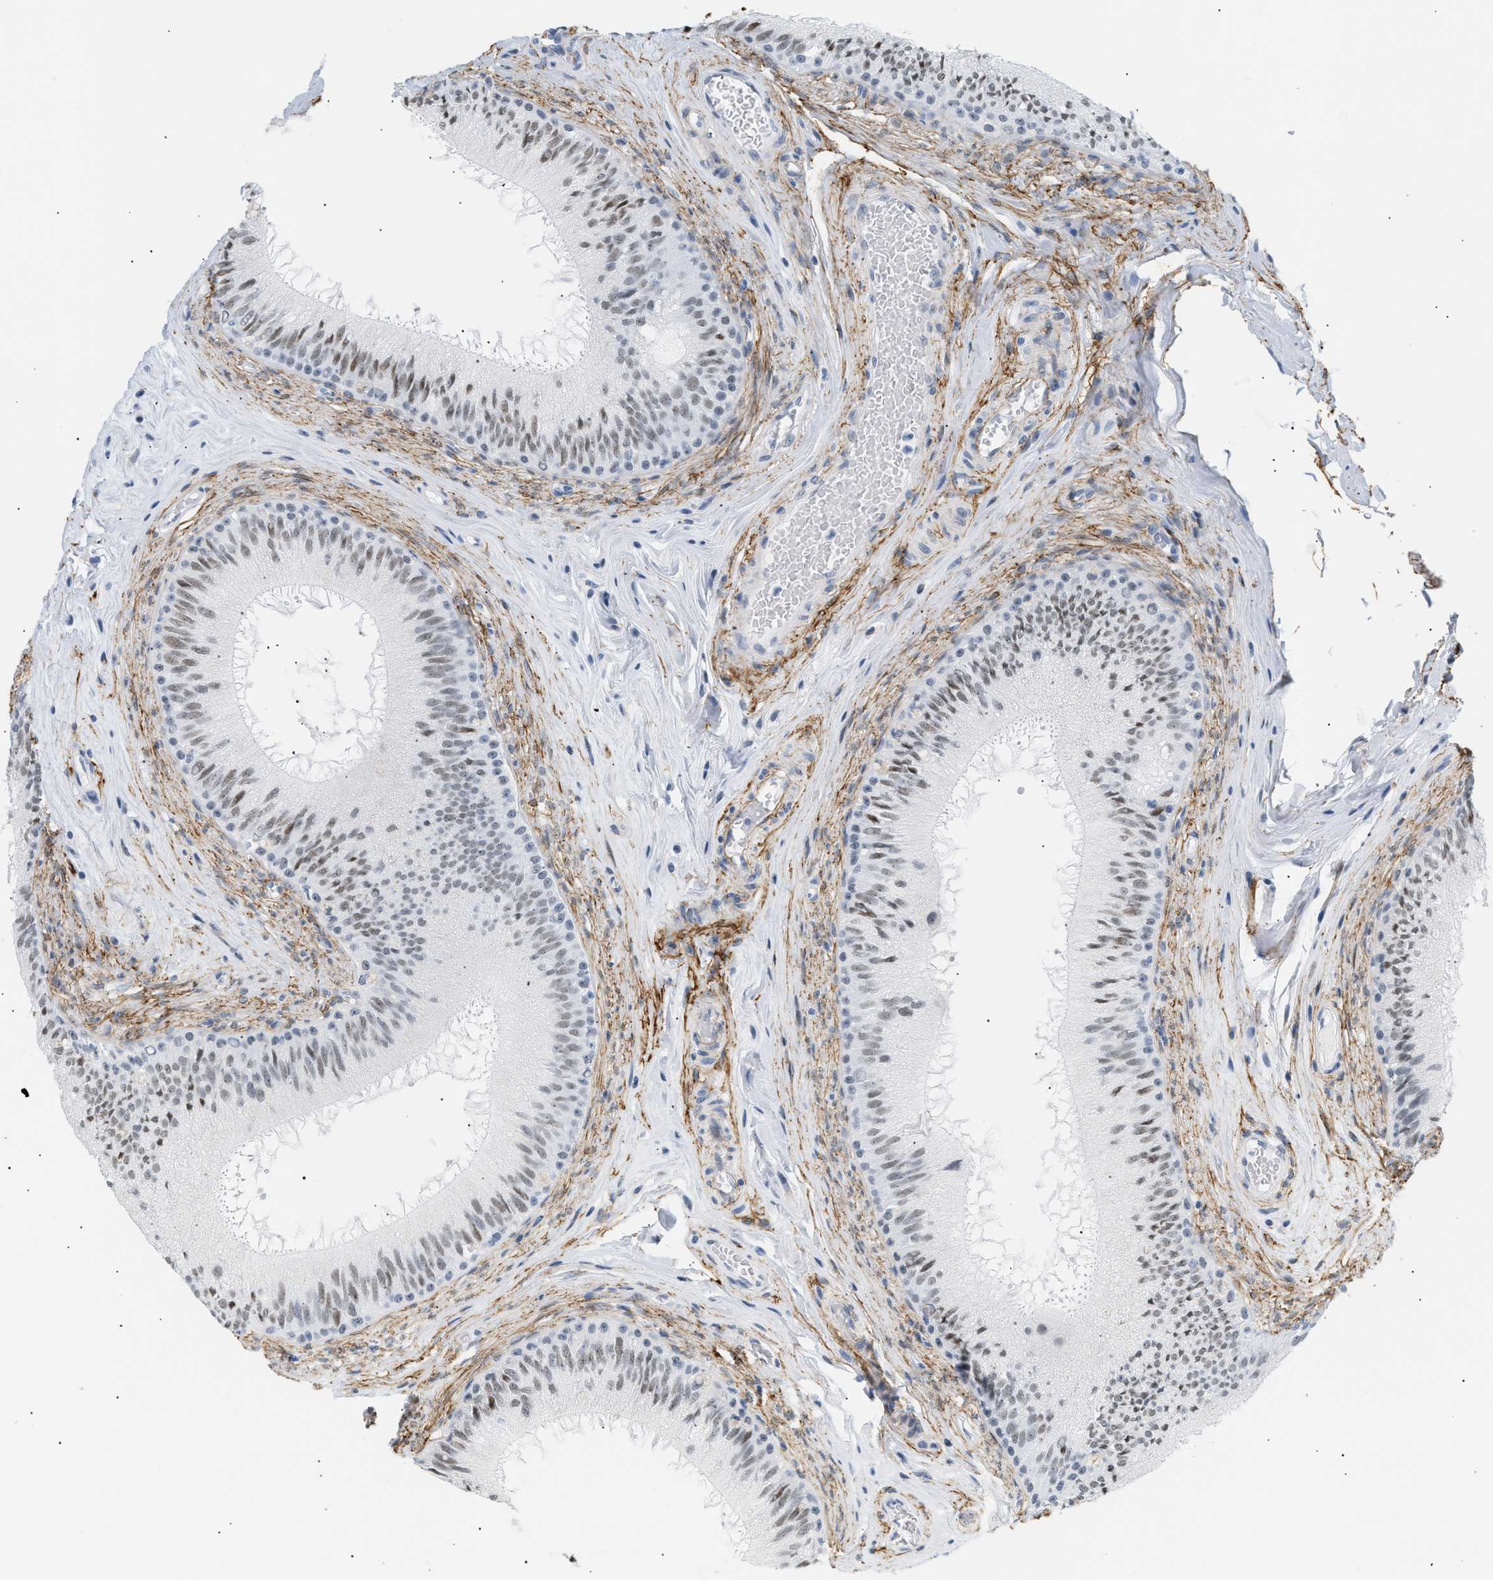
{"staining": {"intensity": "weak", "quantity": ">75%", "location": "nuclear"}, "tissue": "epididymis", "cell_type": "Glandular cells", "image_type": "normal", "snomed": [{"axis": "morphology", "description": "Normal tissue, NOS"}, {"axis": "topography", "description": "Testis"}, {"axis": "topography", "description": "Epididymis"}], "caption": "Human epididymis stained for a protein (brown) reveals weak nuclear positive staining in approximately >75% of glandular cells.", "gene": "ELN", "patient": {"sex": "male", "age": 36}}